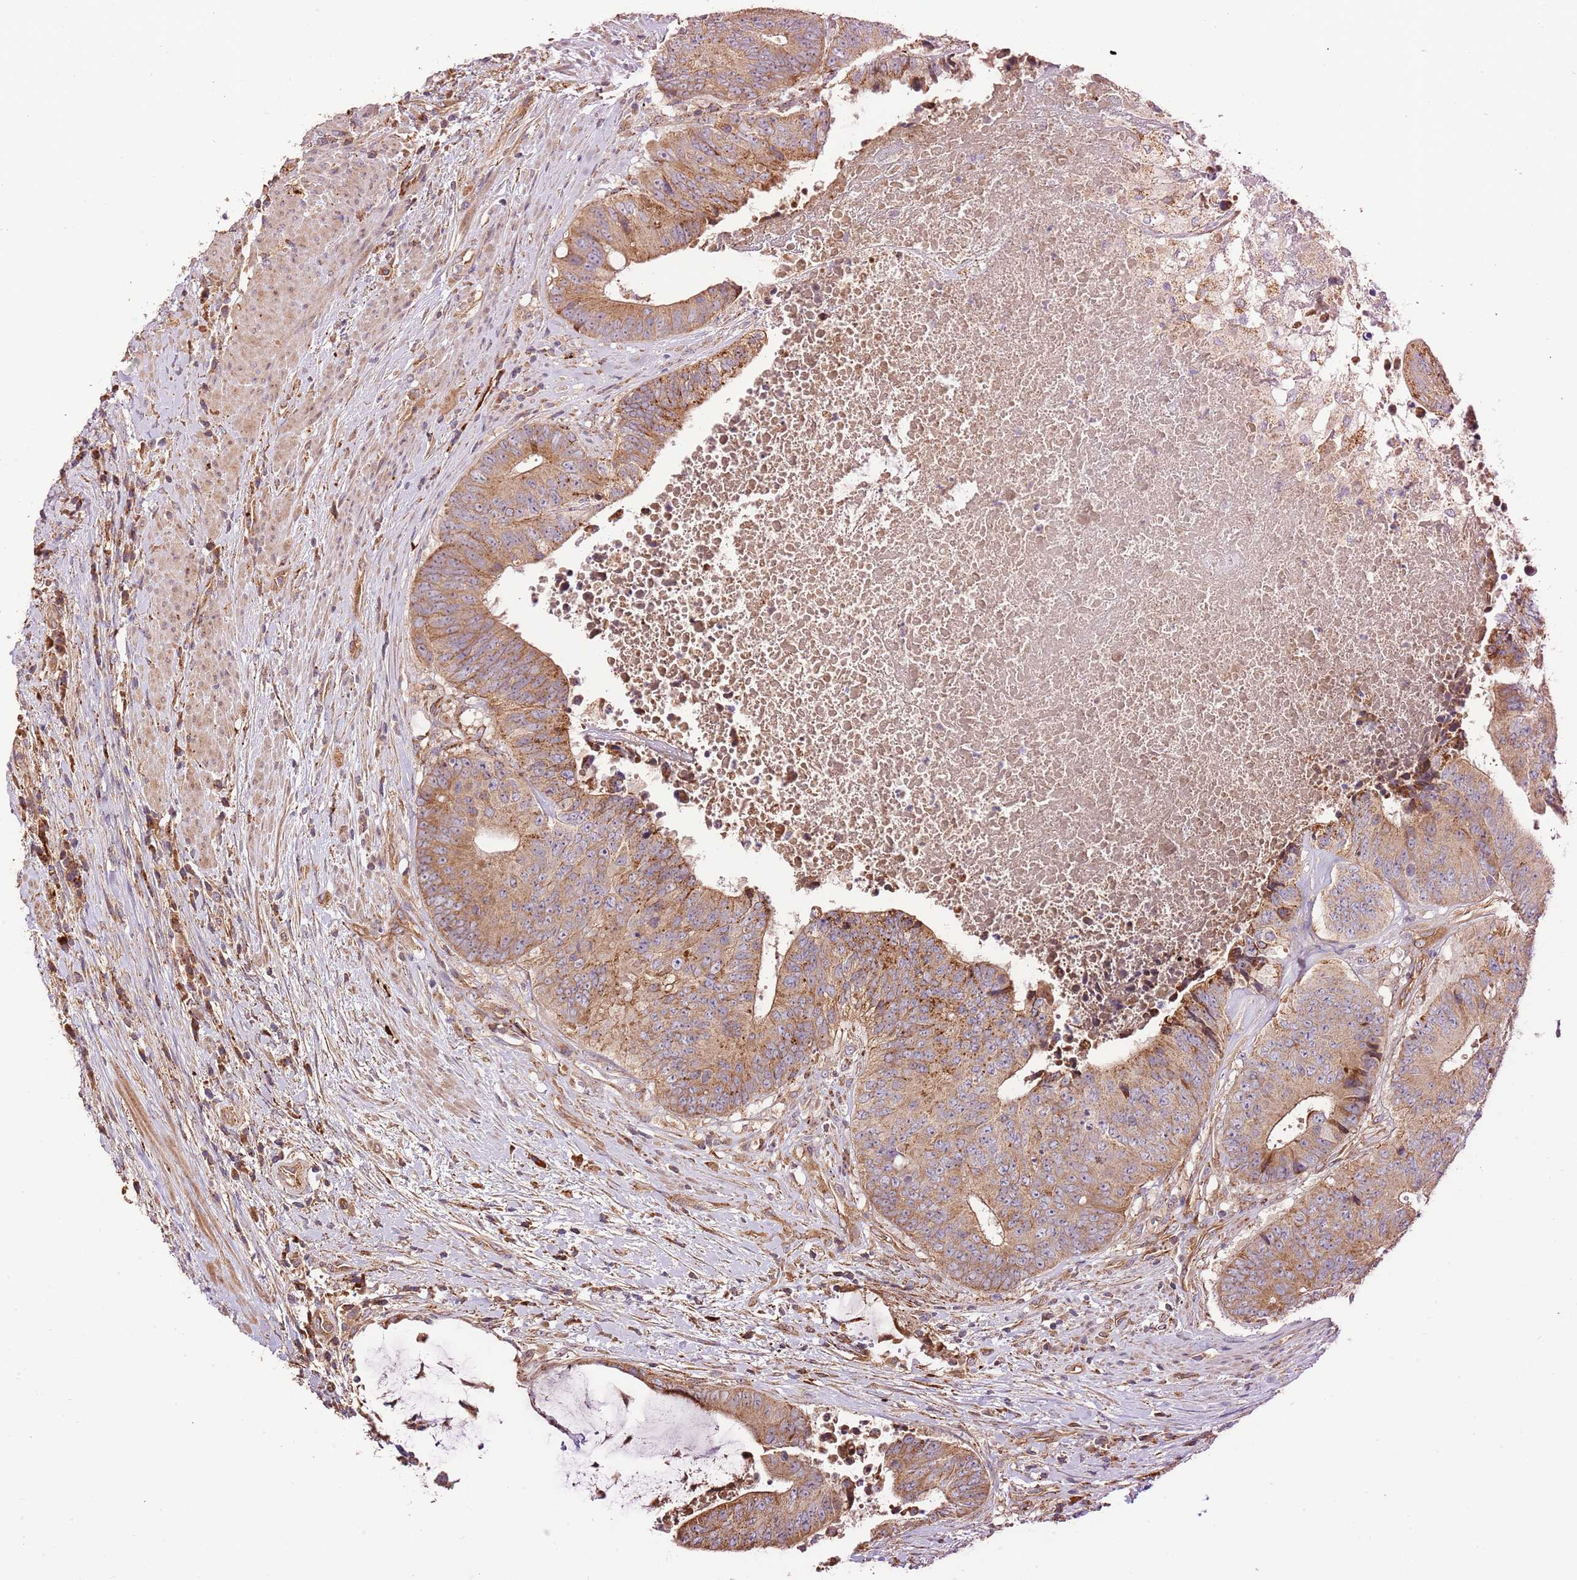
{"staining": {"intensity": "moderate", "quantity": ">75%", "location": "cytoplasmic/membranous"}, "tissue": "colorectal cancer", "cell_type": "Tumor cells", "image_type": "cancer", "snomed": [{"axis": "morphology", "description": "Adenocarcinoma, NOS"}, {"axis": "topography", "description": "Rectum"}], "caption": "This is an image of immunohistochemistry staining of colorectal cancer, which shows moderate staining in the cytoplasmic/membranous of tumor cells.", "gene": "DOCK6", "patient": {"sex": "male", "age": 72}}